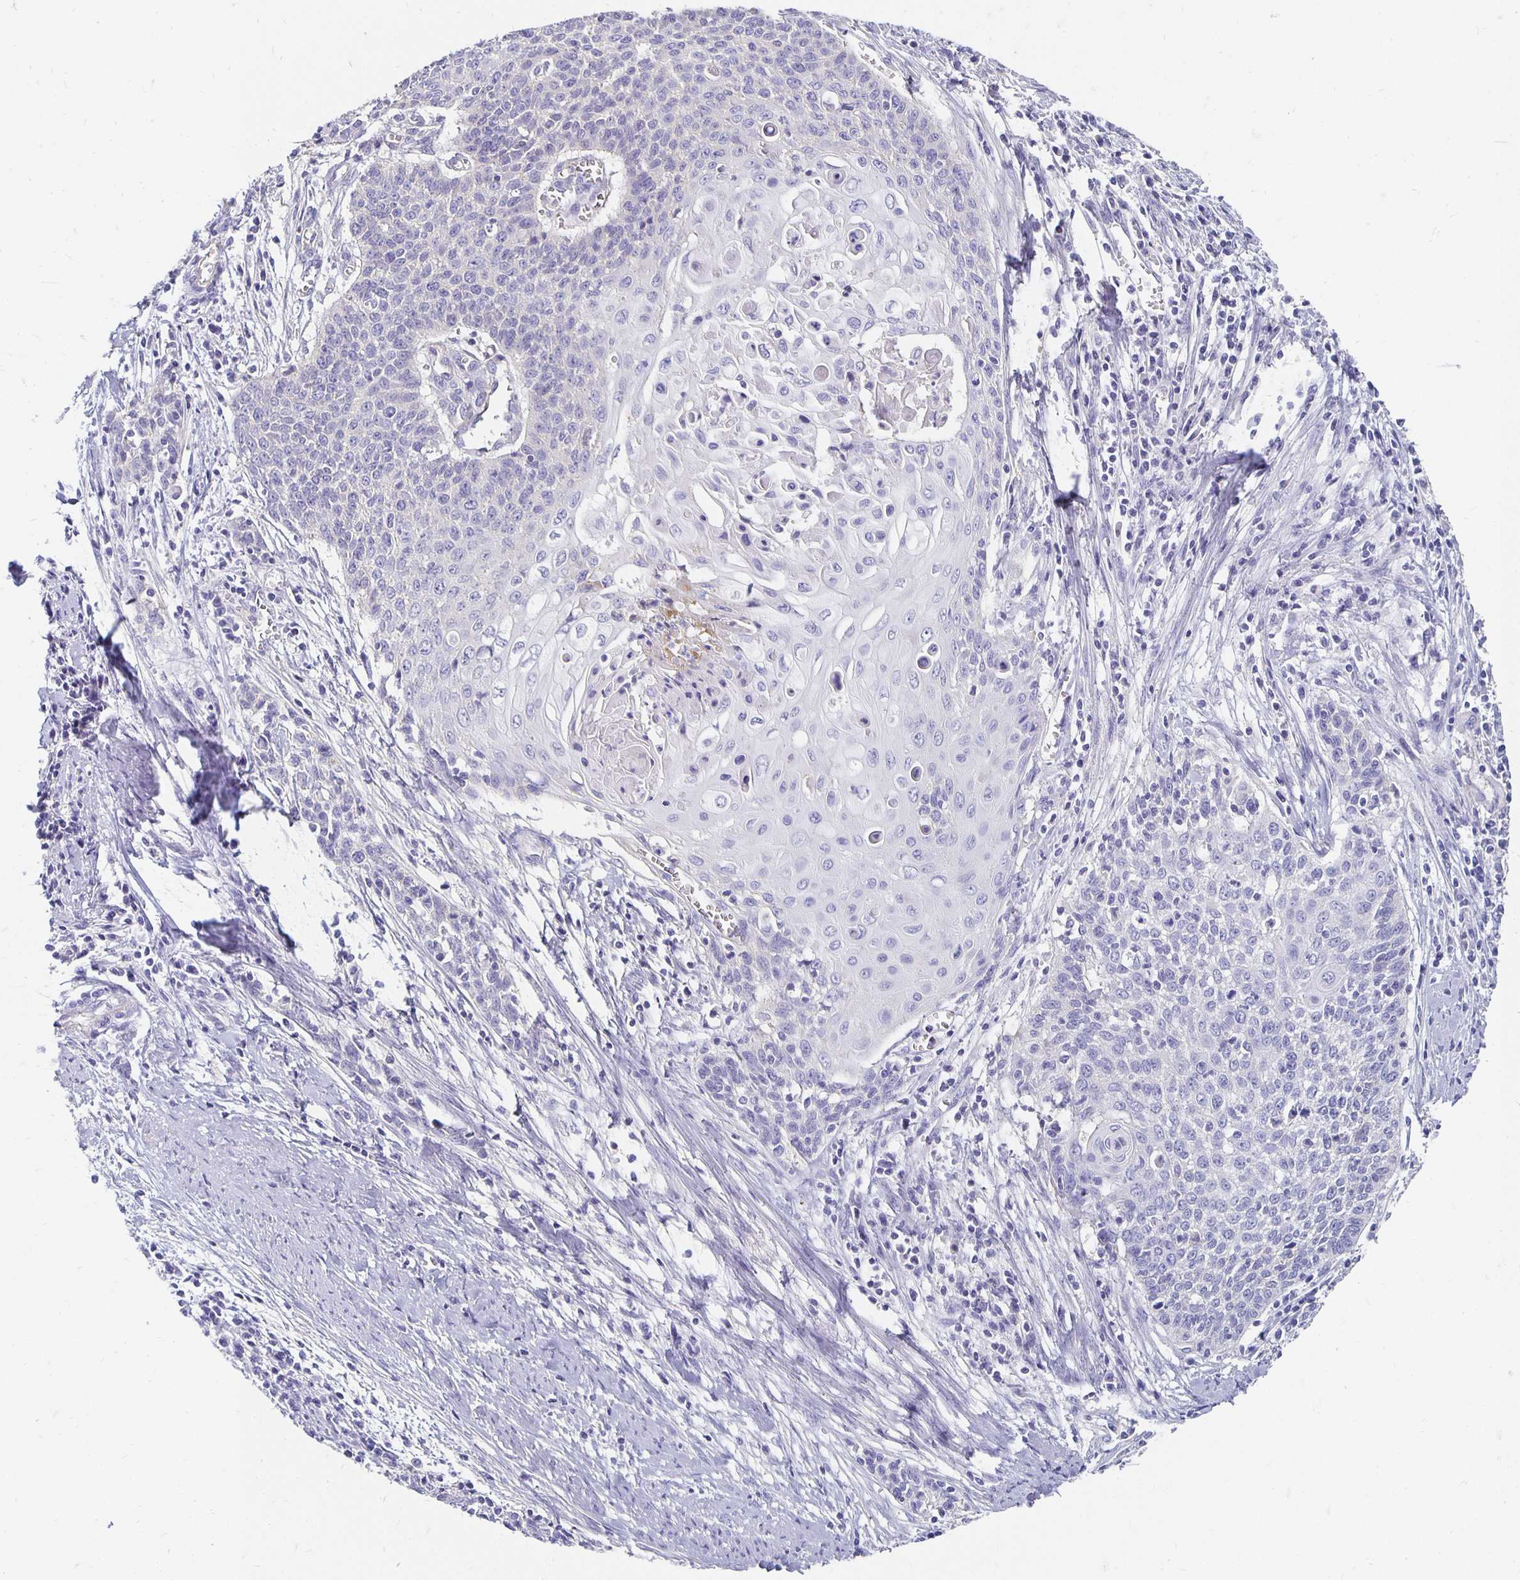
{"staining": {"intensity": "negative", "quantity": "none", "location": "none"}, "tissue": "cervical cancer", "cell_type": "Tumor cells", "image_type": "cancer", "snomed": [{"axis": "morphology", "description": "Squamous cell carcinoma, NOS"}, {"axis": "topography", "description": "Cervix"}], "caption": "Immunohistochemistry photomicrograph of neoplastic tissue: cervical squamous cell carcinoma stained with DAB exhibits no significant protein expression in tumor cells.", "gene": "APOB", "patient": {"sex": "female", "age": 39}}